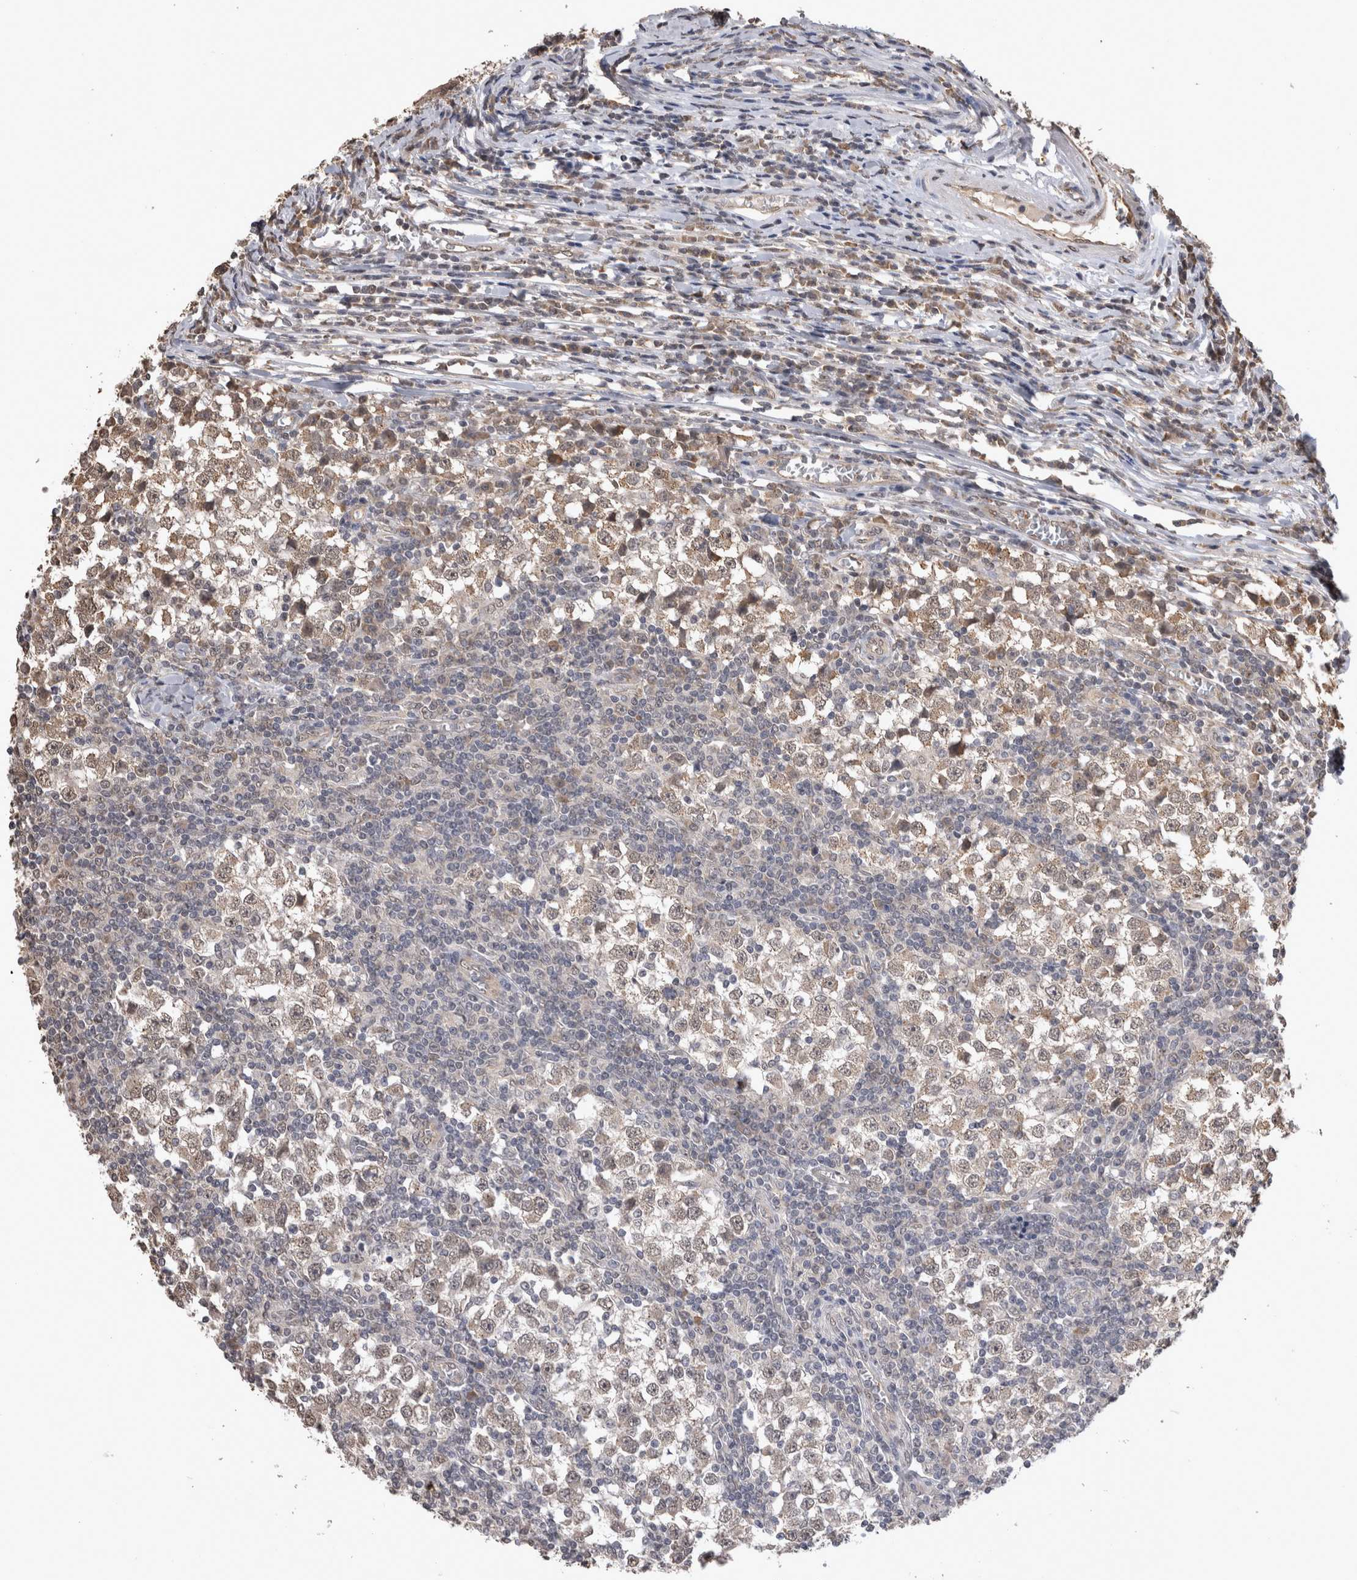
{"staining": {"intensity": "weak", "quantity": "25%-75%", "location": "cytoplasmic/membranous,nuclear"}, "tissue": "testis cancer", "cell_type": "Tumor cells", "image_type": "cancer", "snomed": [{"axis": "morphology", "description": "Seminoma, NOS"}, {"axis": "topography", "description": "Testis"}], "caption": "DAB immunohistochemical staining of testis cancer (seminoma) exhibits weak cytoplasmic/membranous and nuclear protein expression in about 25%-75% of tumor cells.", "gene": "PAK4", "patient": {"sex": "male", "age": 65}}